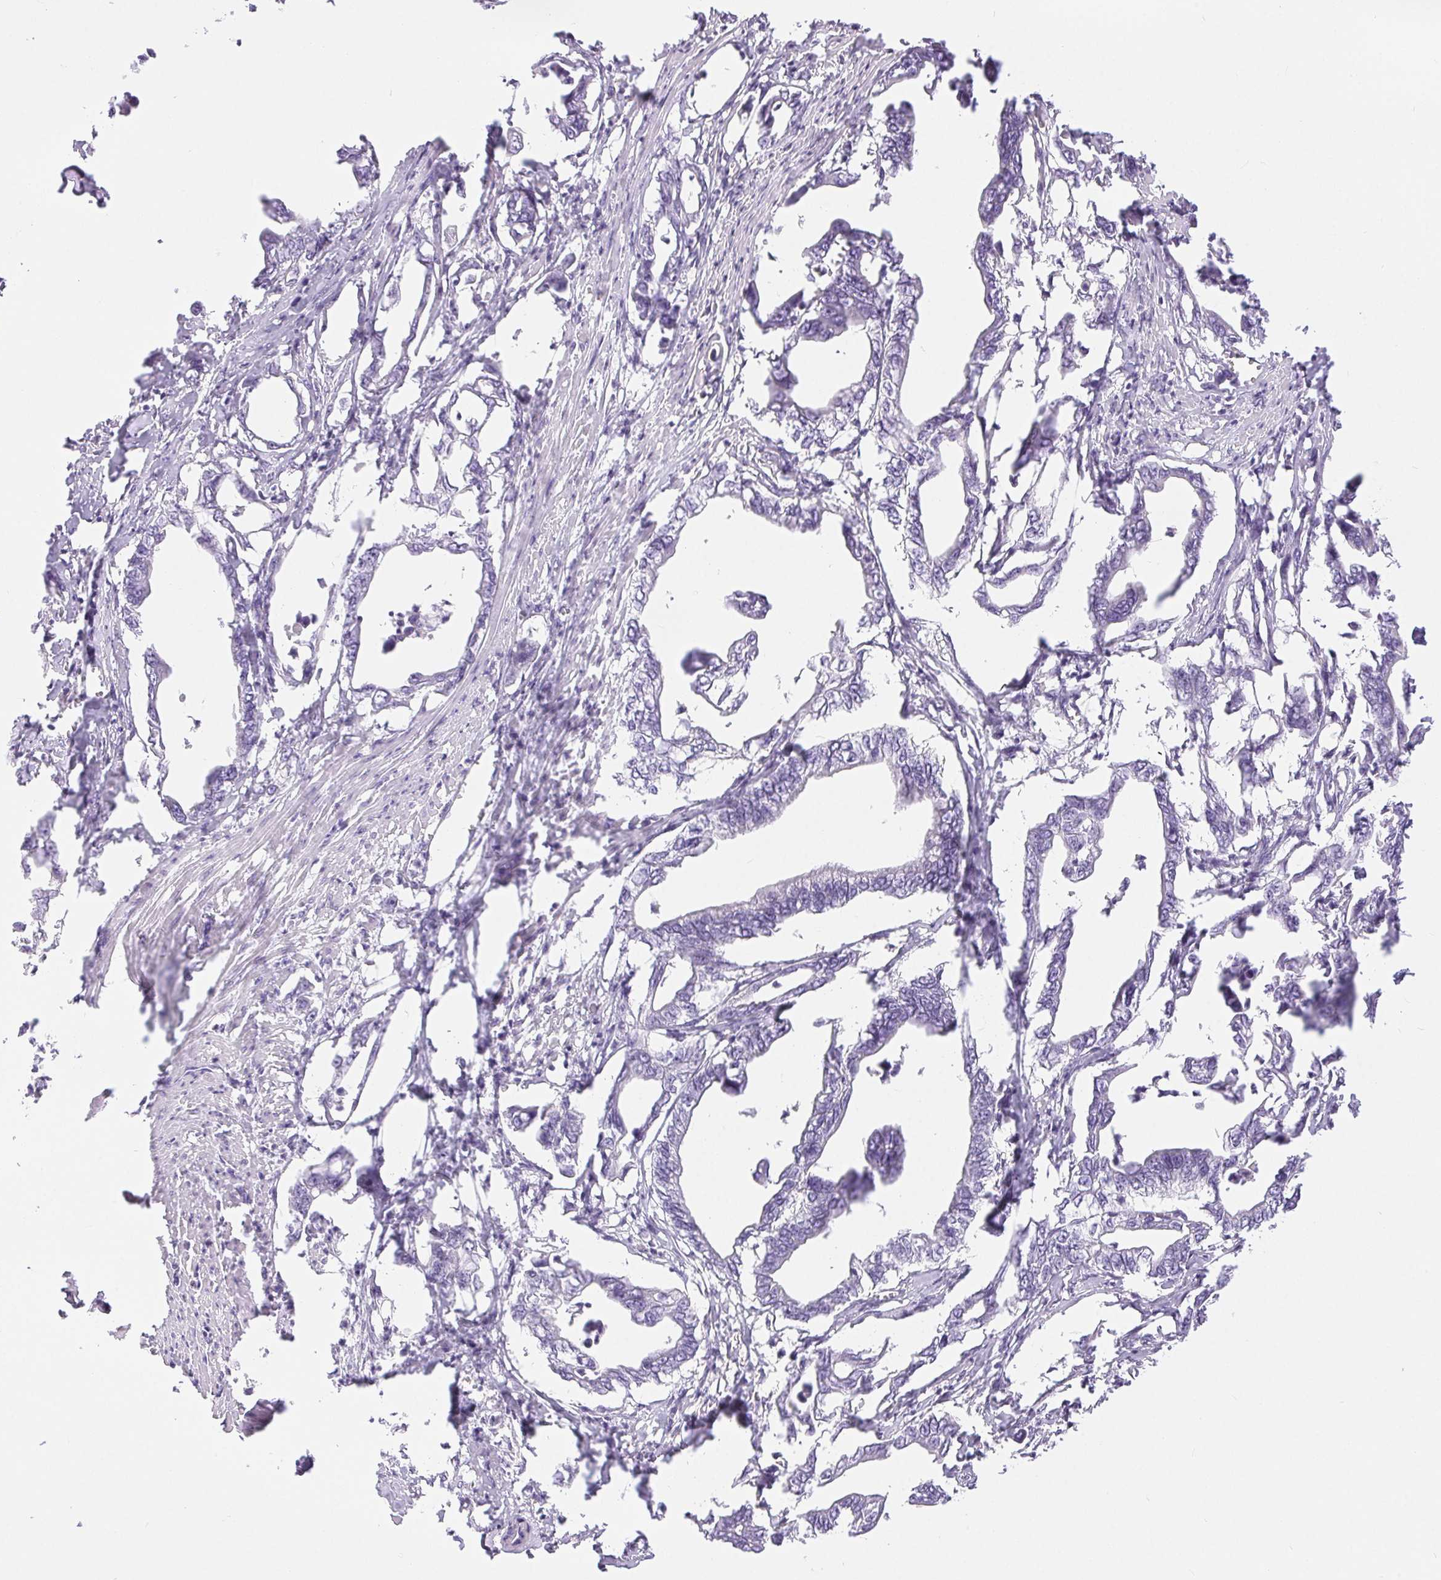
{"staining": {"intensity": "negative", "quantity": "none", "location": "none"}, "tissue": "pancreatic cancer", "cell_type": "Tumor cells", "image_type": "cancer", "snomed": [{"axis": "morphology", "description": "Adenocarcinoma, NOS"}, {"axis": "topography", "description": "Pancreas"}], "caption": "This is a micrograph of IHC staining of pancreatic cancer, which shows no expression in tumor cells.", "gene": "XDH", "patient": {"sex": "male", "age": 61}}